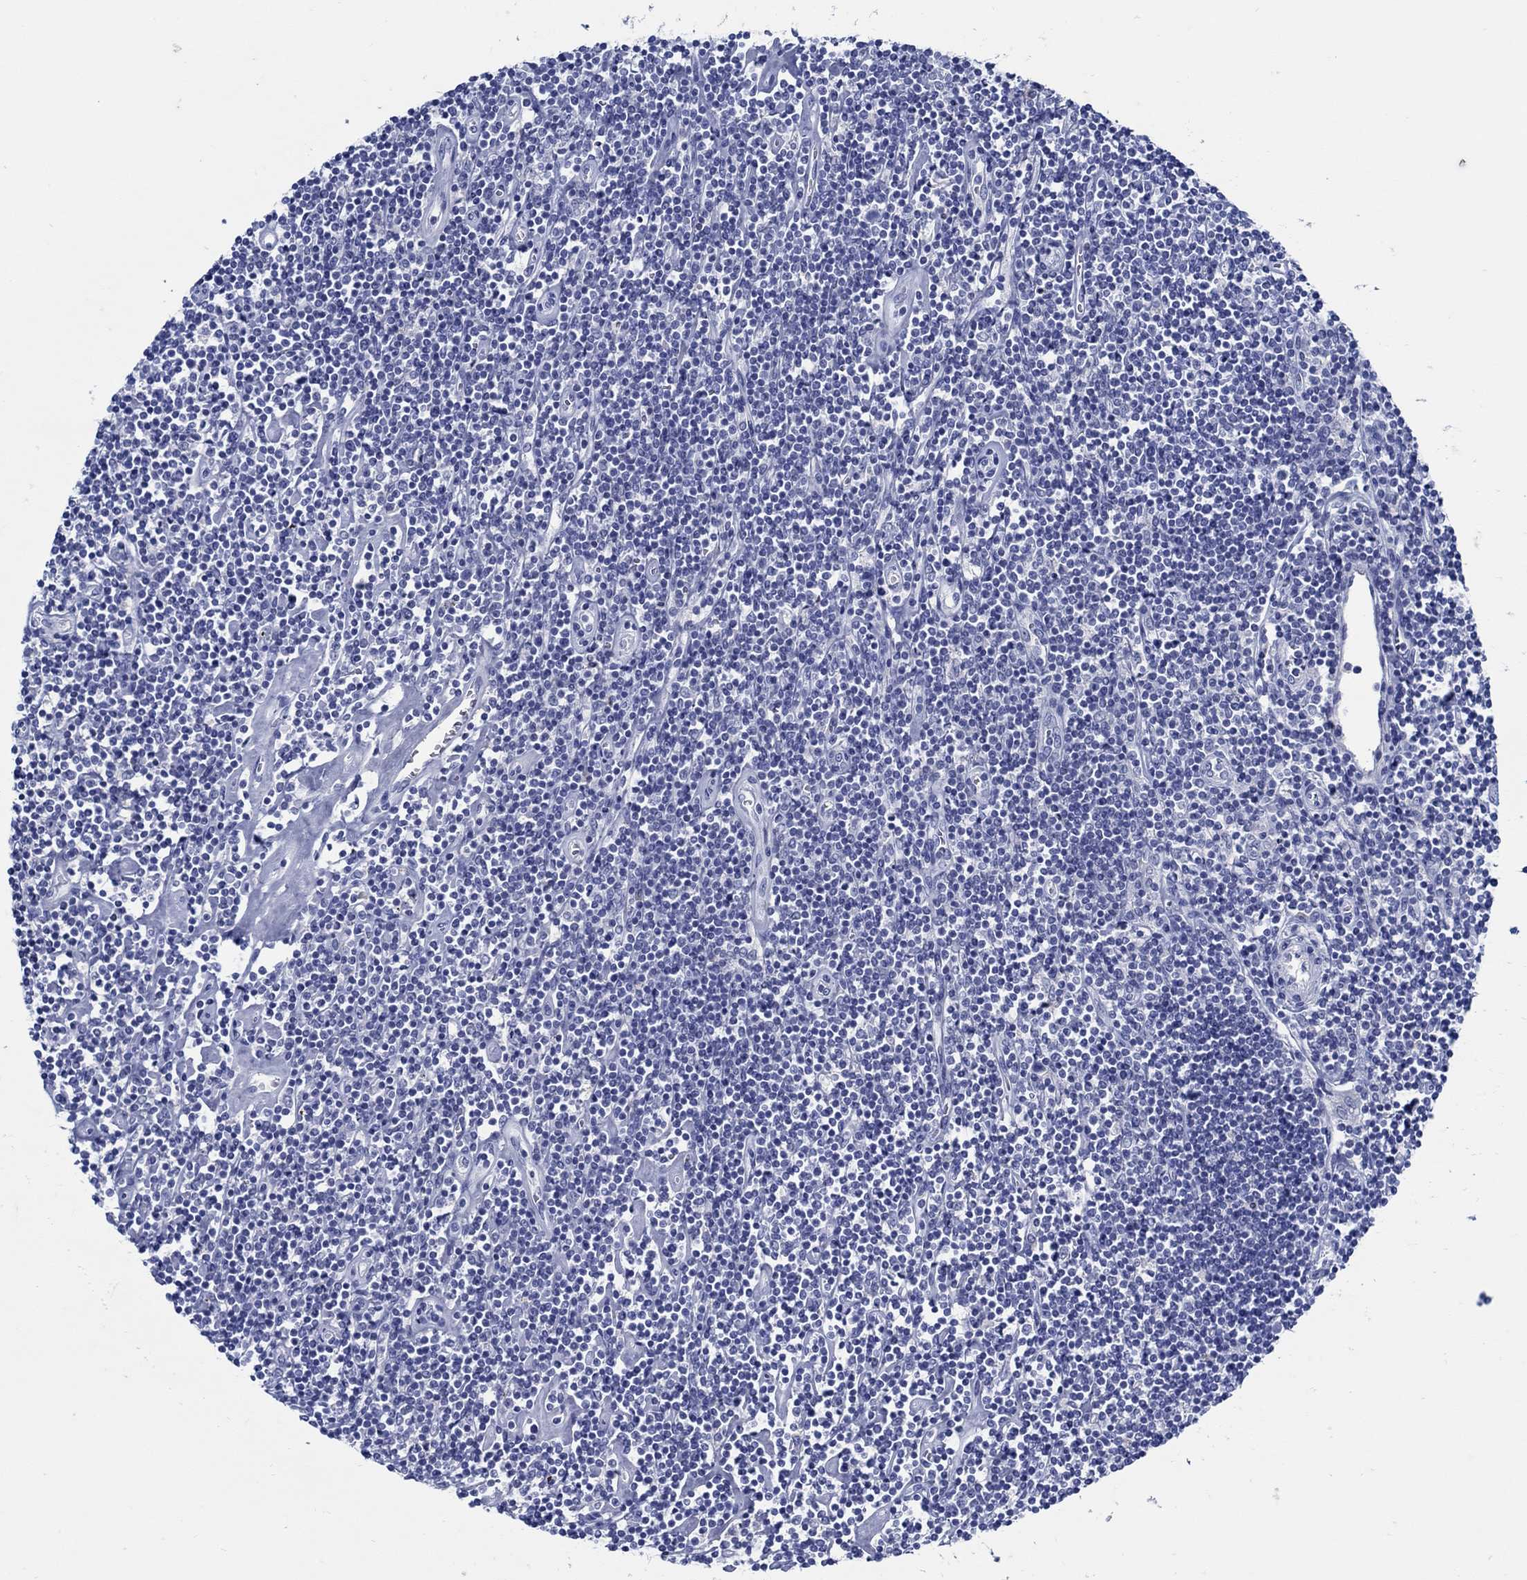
{"staining": {"intensity": "negative", "quantity": "none", "location": "none"}, "tissue": "lymphoma", "cell_type": "Tumor cells", "image_type": "cancer", "snomed": [{"axis": "morphology", "description": "Hodgkin's disease, NOS"}, {"axis": "topography", "description": "Lymph node"}], "caption": "IHC image of Hodgkin's disease stained for a protein (brown), which shows no expression in tumor cells.", "gene": "PAX9", "patient": {"sex": "male", "age": 40}}